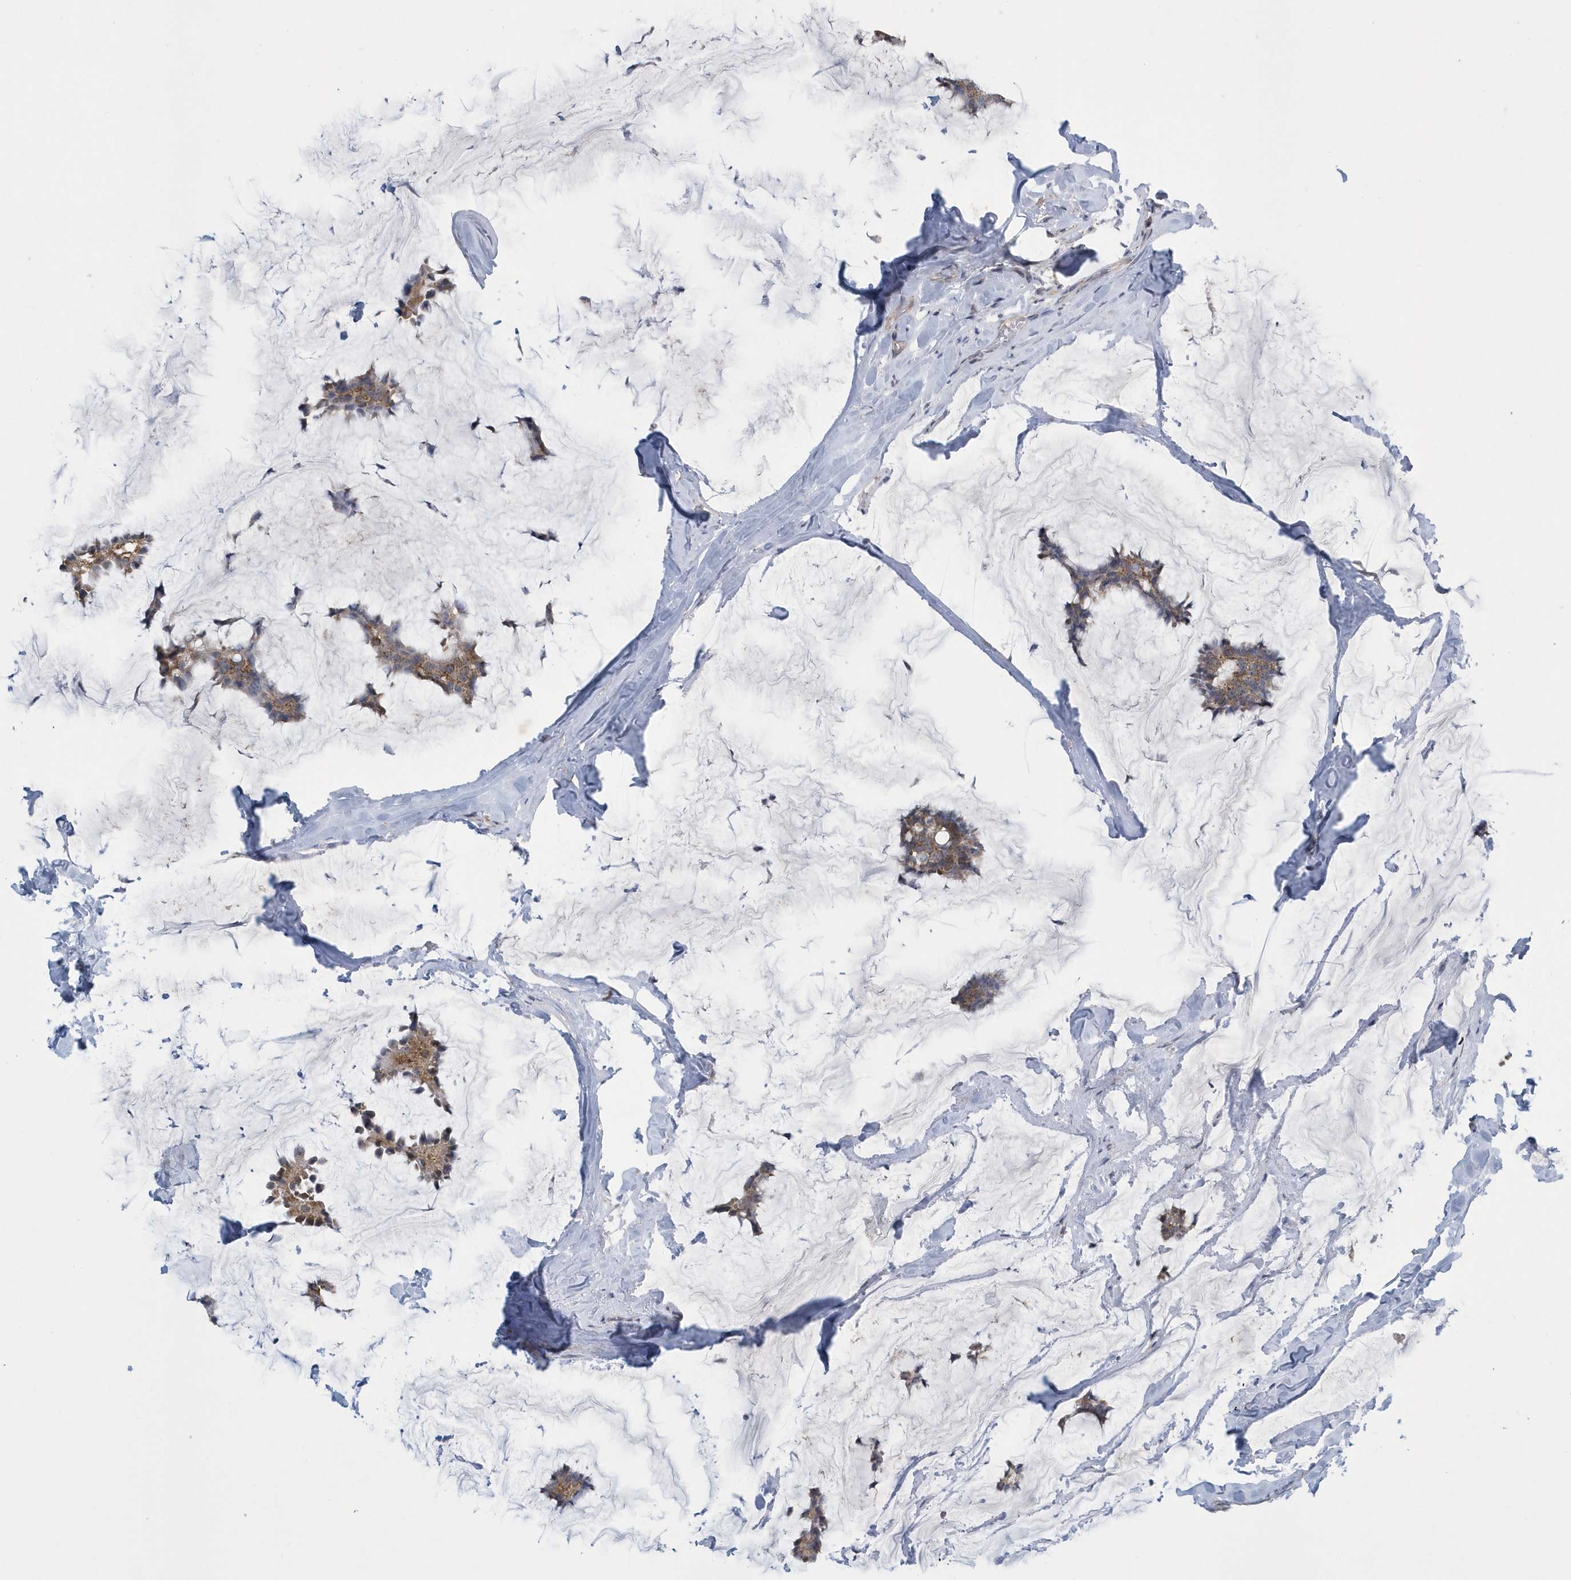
{"staining": {"intensity": "weak", "quantity": ">75%", "location": "cytoplasmic/membranous"}, "tissue": "breast cancer", "cell_type": "Tumor cells", "image_type": "cancer", "snomed": [{"axis": "morphology", "description": "Duct carcinoma"}, {"axis": "topography", "description": "Breast"}], "caption": "Breast intraductal carcinoma stained with a protein marker shows weak staining in tumor cells.", "gene": "SLX9", "patient": {"sex": "female", "age": 93}}